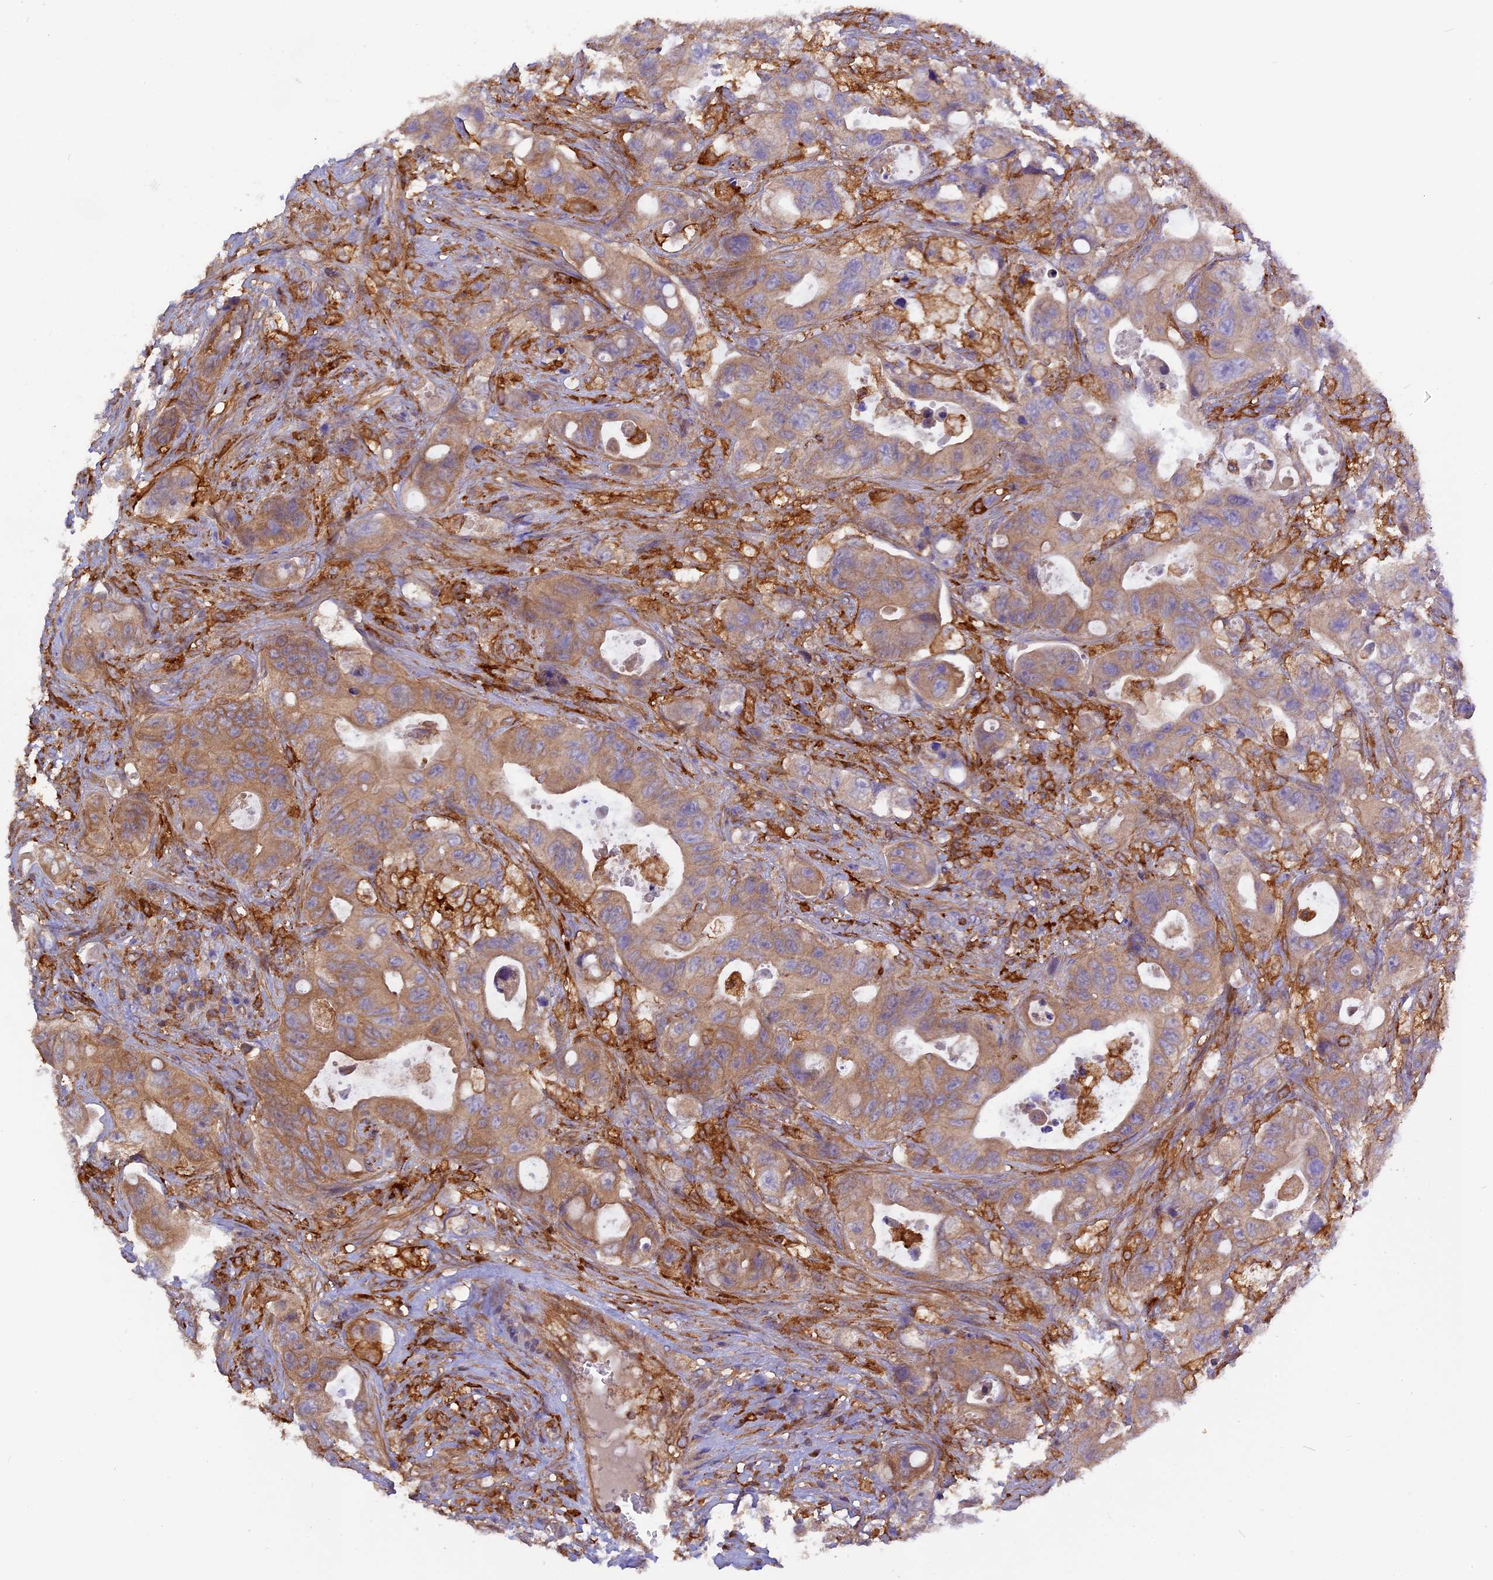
{"staining": {"intensity": "moderate", "quantity": ">75%", "location": "cytoplasmic/membranous"}, "tissue": "colorectal cancer", "cell_type": "Tumor cells", "image_type": "cancer", "snomed": [{"axis": "morphology", "description": "Adenocarcinoma, NOS"}, {"axis": "topography", "description": "Colon"}], "caption": "A high-resolution photomicrograph shows IHC staining of colorectal cancer (adenocarcinoma), which demonstrates moderate cytoplasmic/membranous positivity in about >75% of tumor cells.", "gene": "MYO9B", "patient": {"sex": "female", "age": 46}}